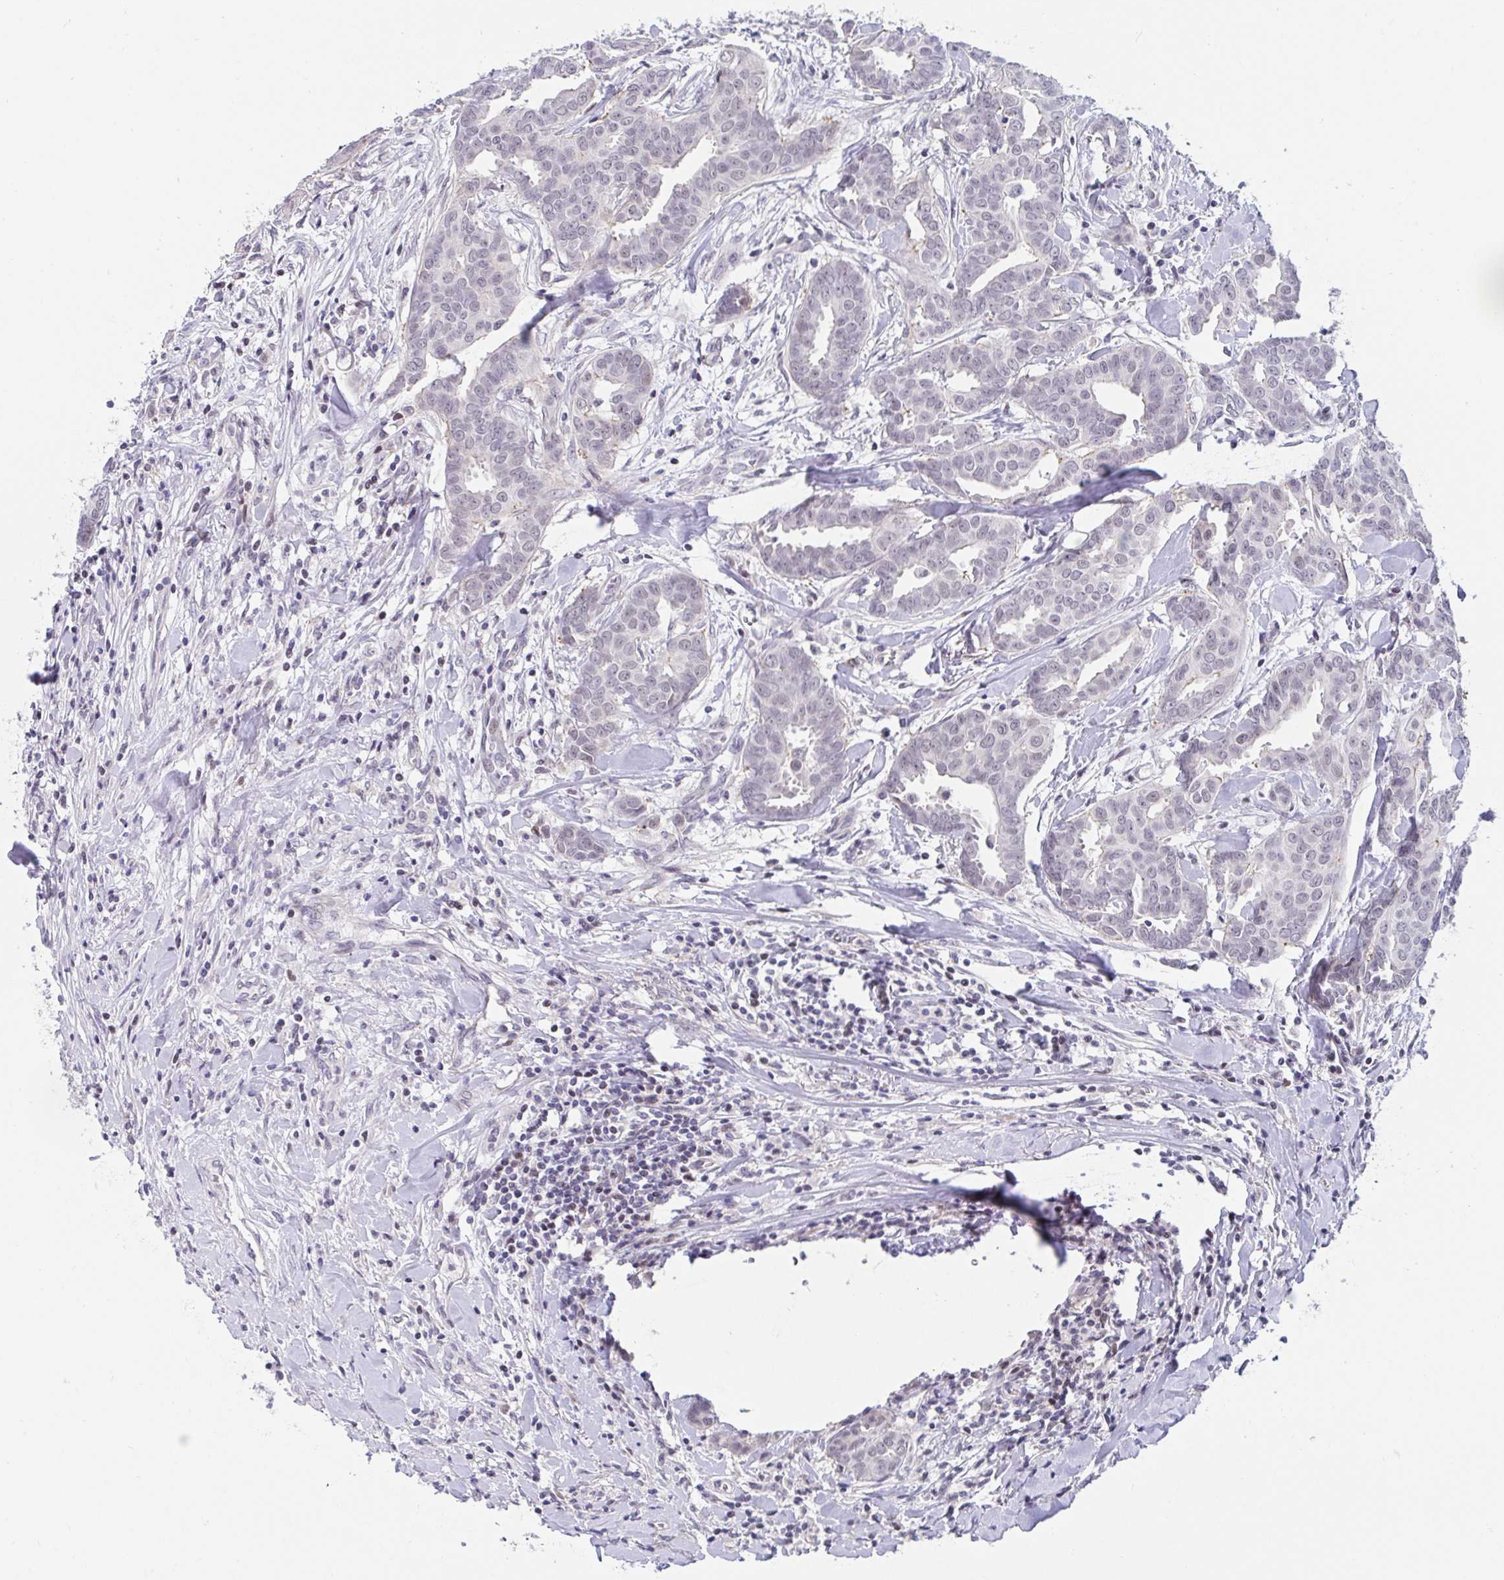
{"staining": {"intensity": "negative", "quantity": "none", "location": "none"}, "tissue": "breast cancer", "cell_type": "Tumor cells", "image_type": "cancer", "snomed": [{"axis": "morphology", "description": "Duct carcinoma"}, {"axis": "topography", "description": "Breast"}], "caption": "Photomicrograph shows no protein positivity in tumor cells of invasive ductal carcinoma (breast) tissue.", "gene": "WDR72", "patient": {"sex": "female", "age": 45}}